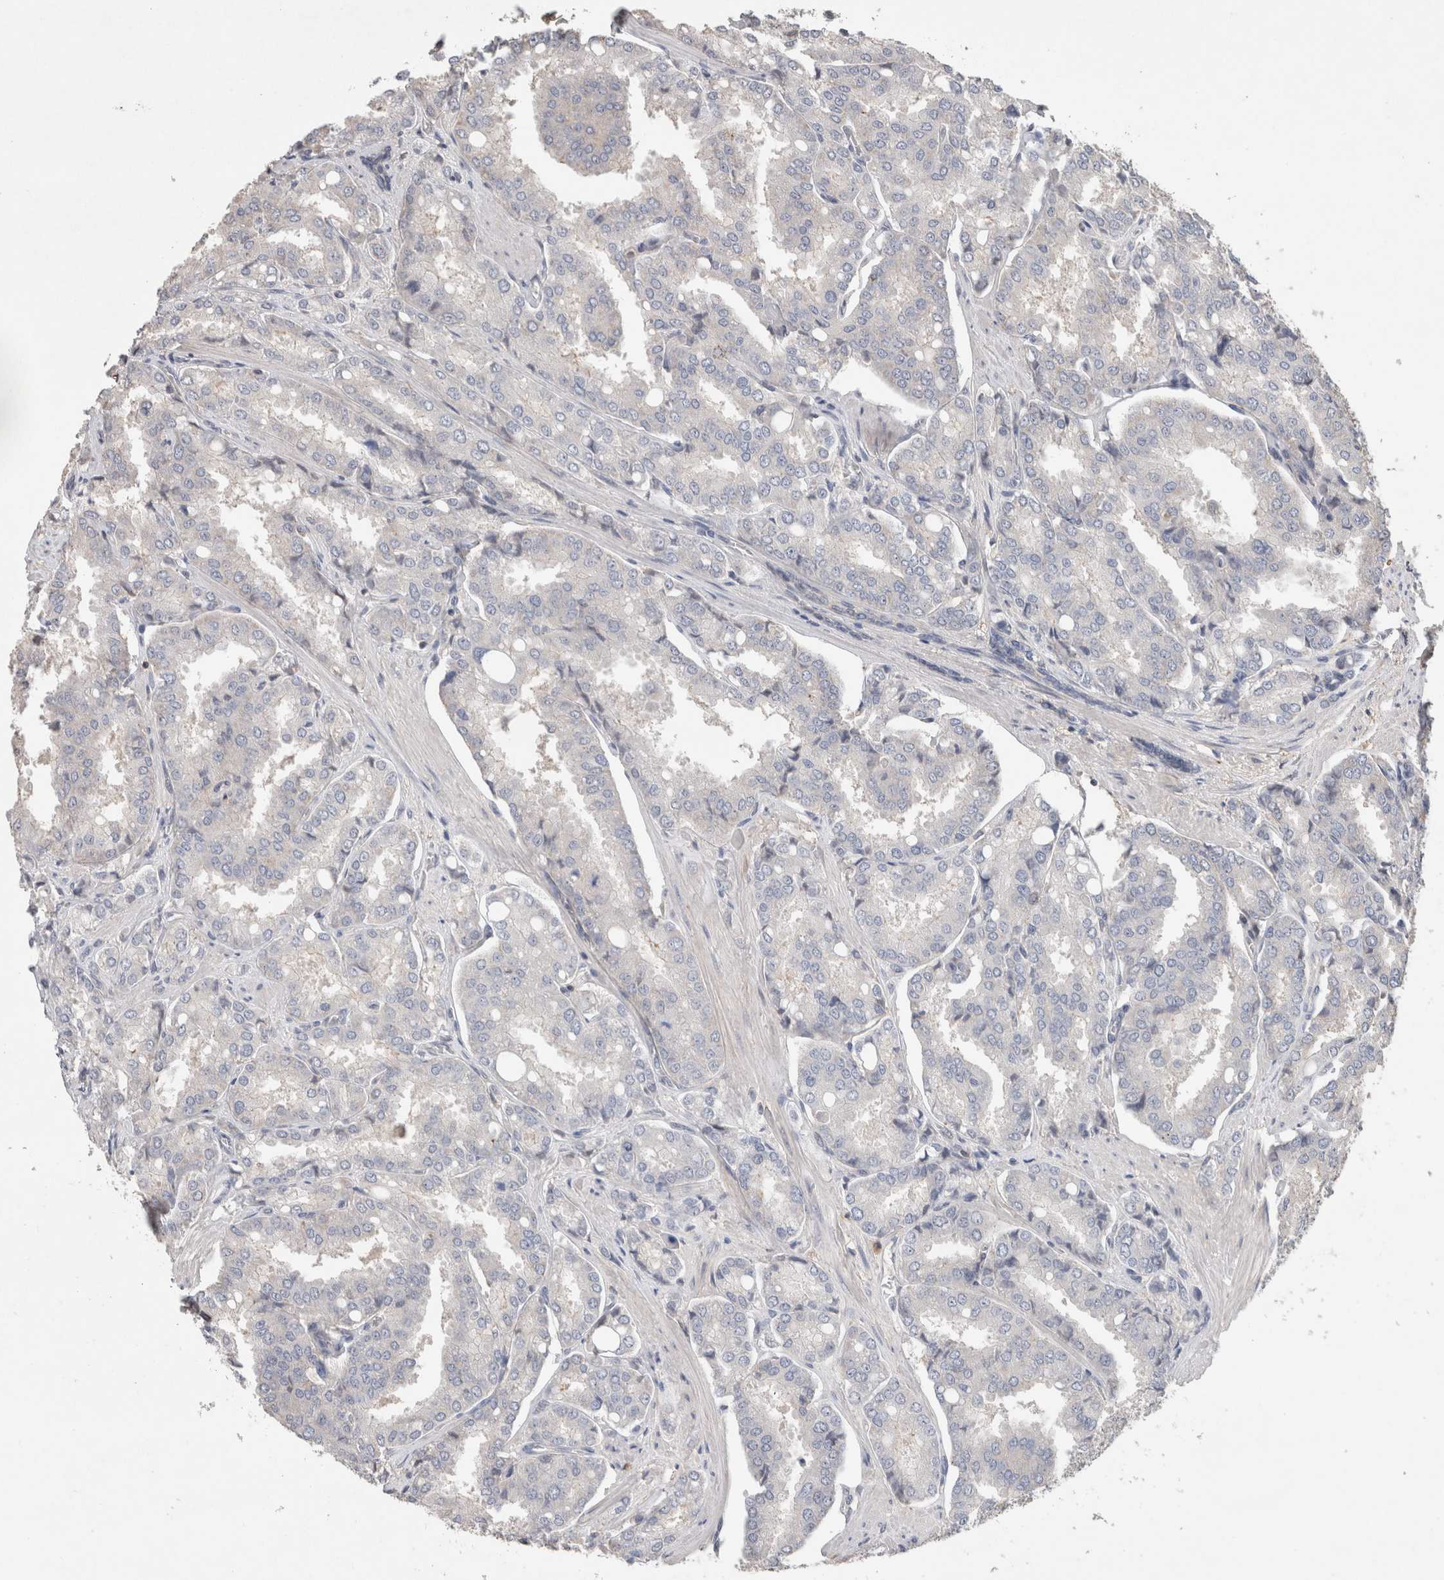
{"staining": {"intensity": "negative", "quantity": "none", "location": "none"}, "tissue": "prostate cancer", "cell_type": "Tumor cells", "image_type": "cancer", "snomed": [{"axis": "morphology", "description": "Adenocarcinoma, High grade"}, {"axis": "topography", "description": "Prostate"}], "caption": "DAB (3,3'-diaminobenzidine) immunohistochemical staining of human adenocarcinoma (high-grade) (prostate) shows no significant staining in tumor cells. (DAB (3,3'-diaminobenzidine) immunohistochemistry visualized using brightfield microscopy, high magnification).", "gene": "TRIM5", "patient": {"sex": "male", "age": 50}}